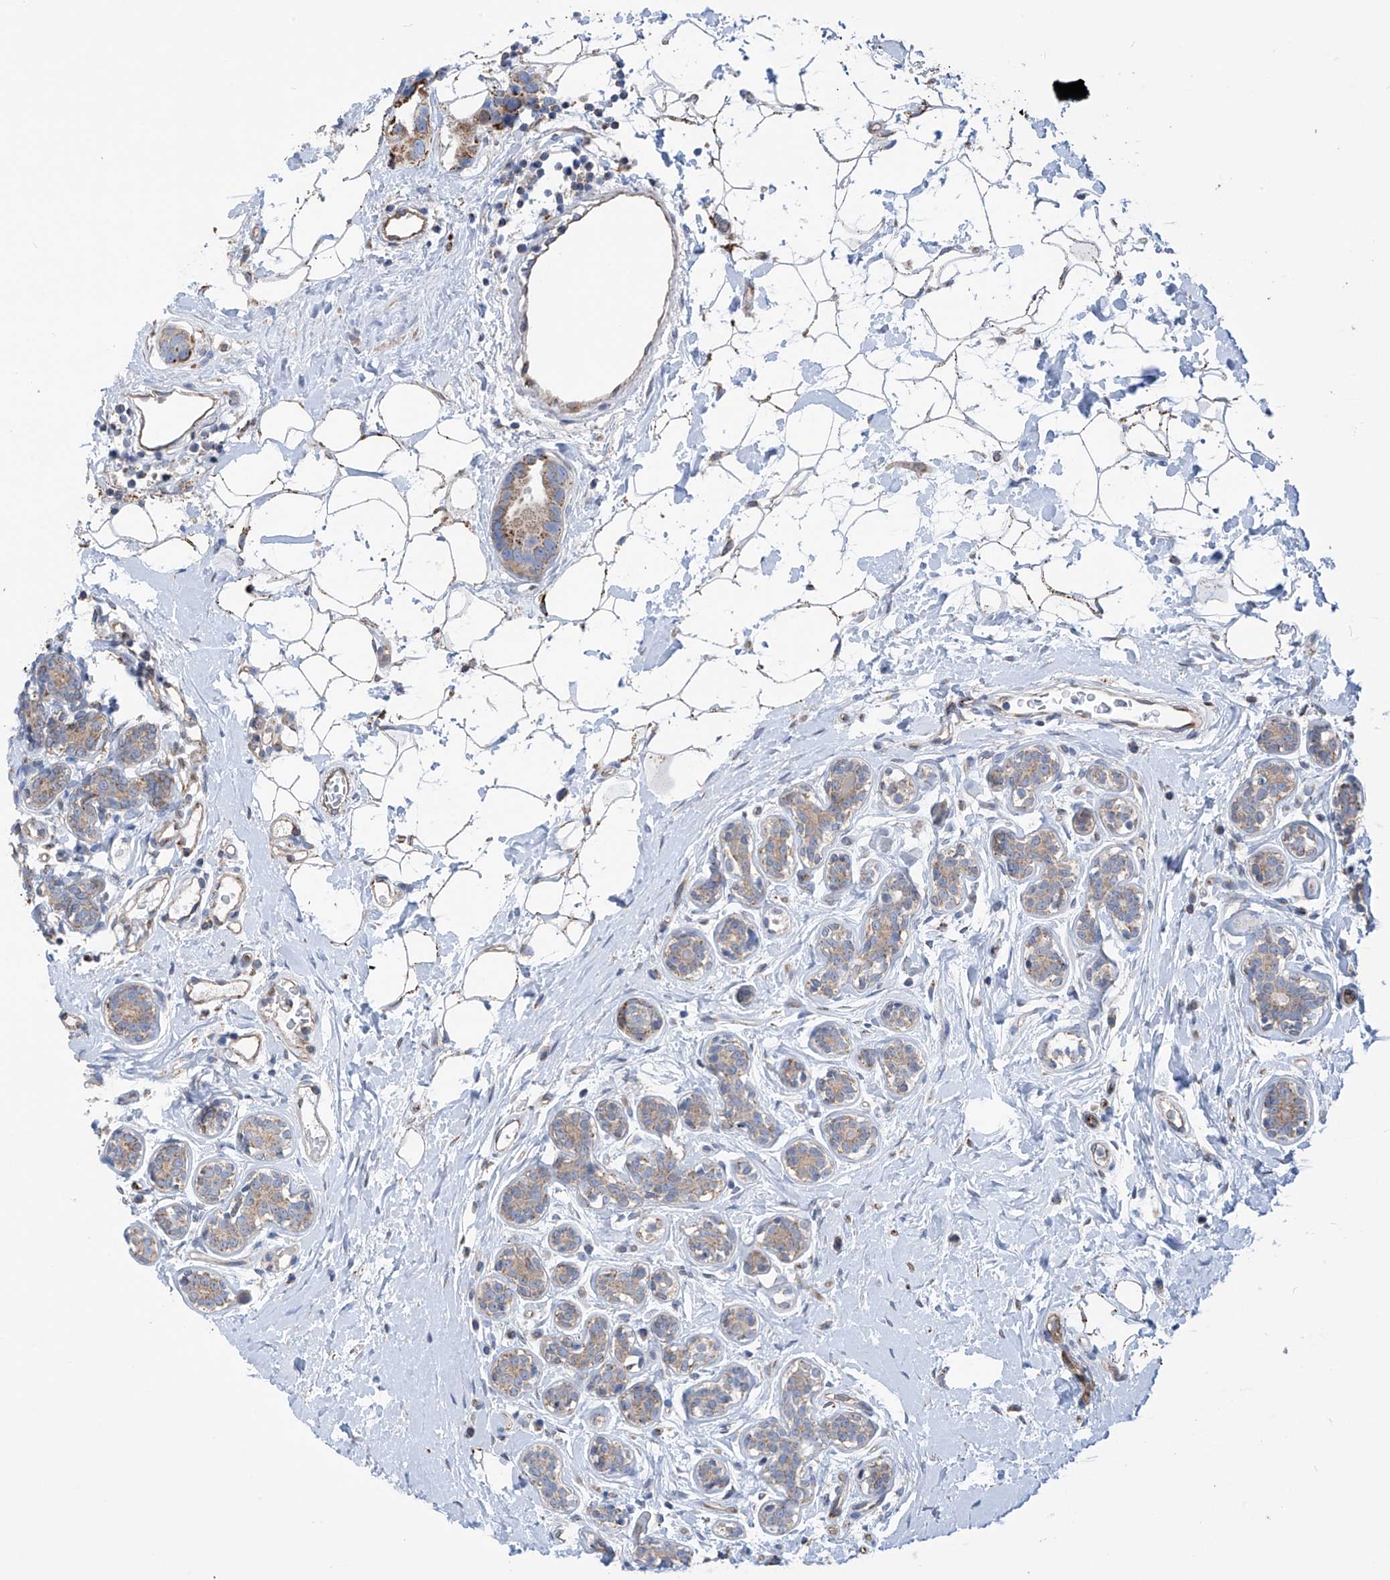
{"staining": {"intensity": "moderate", "quantity": "<25%", "location": "cytoplasmic/membranous"}, "tissue": "breast cancer", "cell_type": "Tumor cells", "image_type": "cancer", "snomed": [{"axis": "morphology", "description": "Normal tissue, NOS"}, {"axis": "morphology", "description": "Duct carcinoma"}, {"axis": "topography", "description": "Breast"}], "caption": "DAB immunohistochemical staining of breast cancer shows moderate cytoplasmic/membranous protein expression in about <25% of tumor cells.", "gene": "EIF5B", "patient": {"sex": "female", "age": 39}}